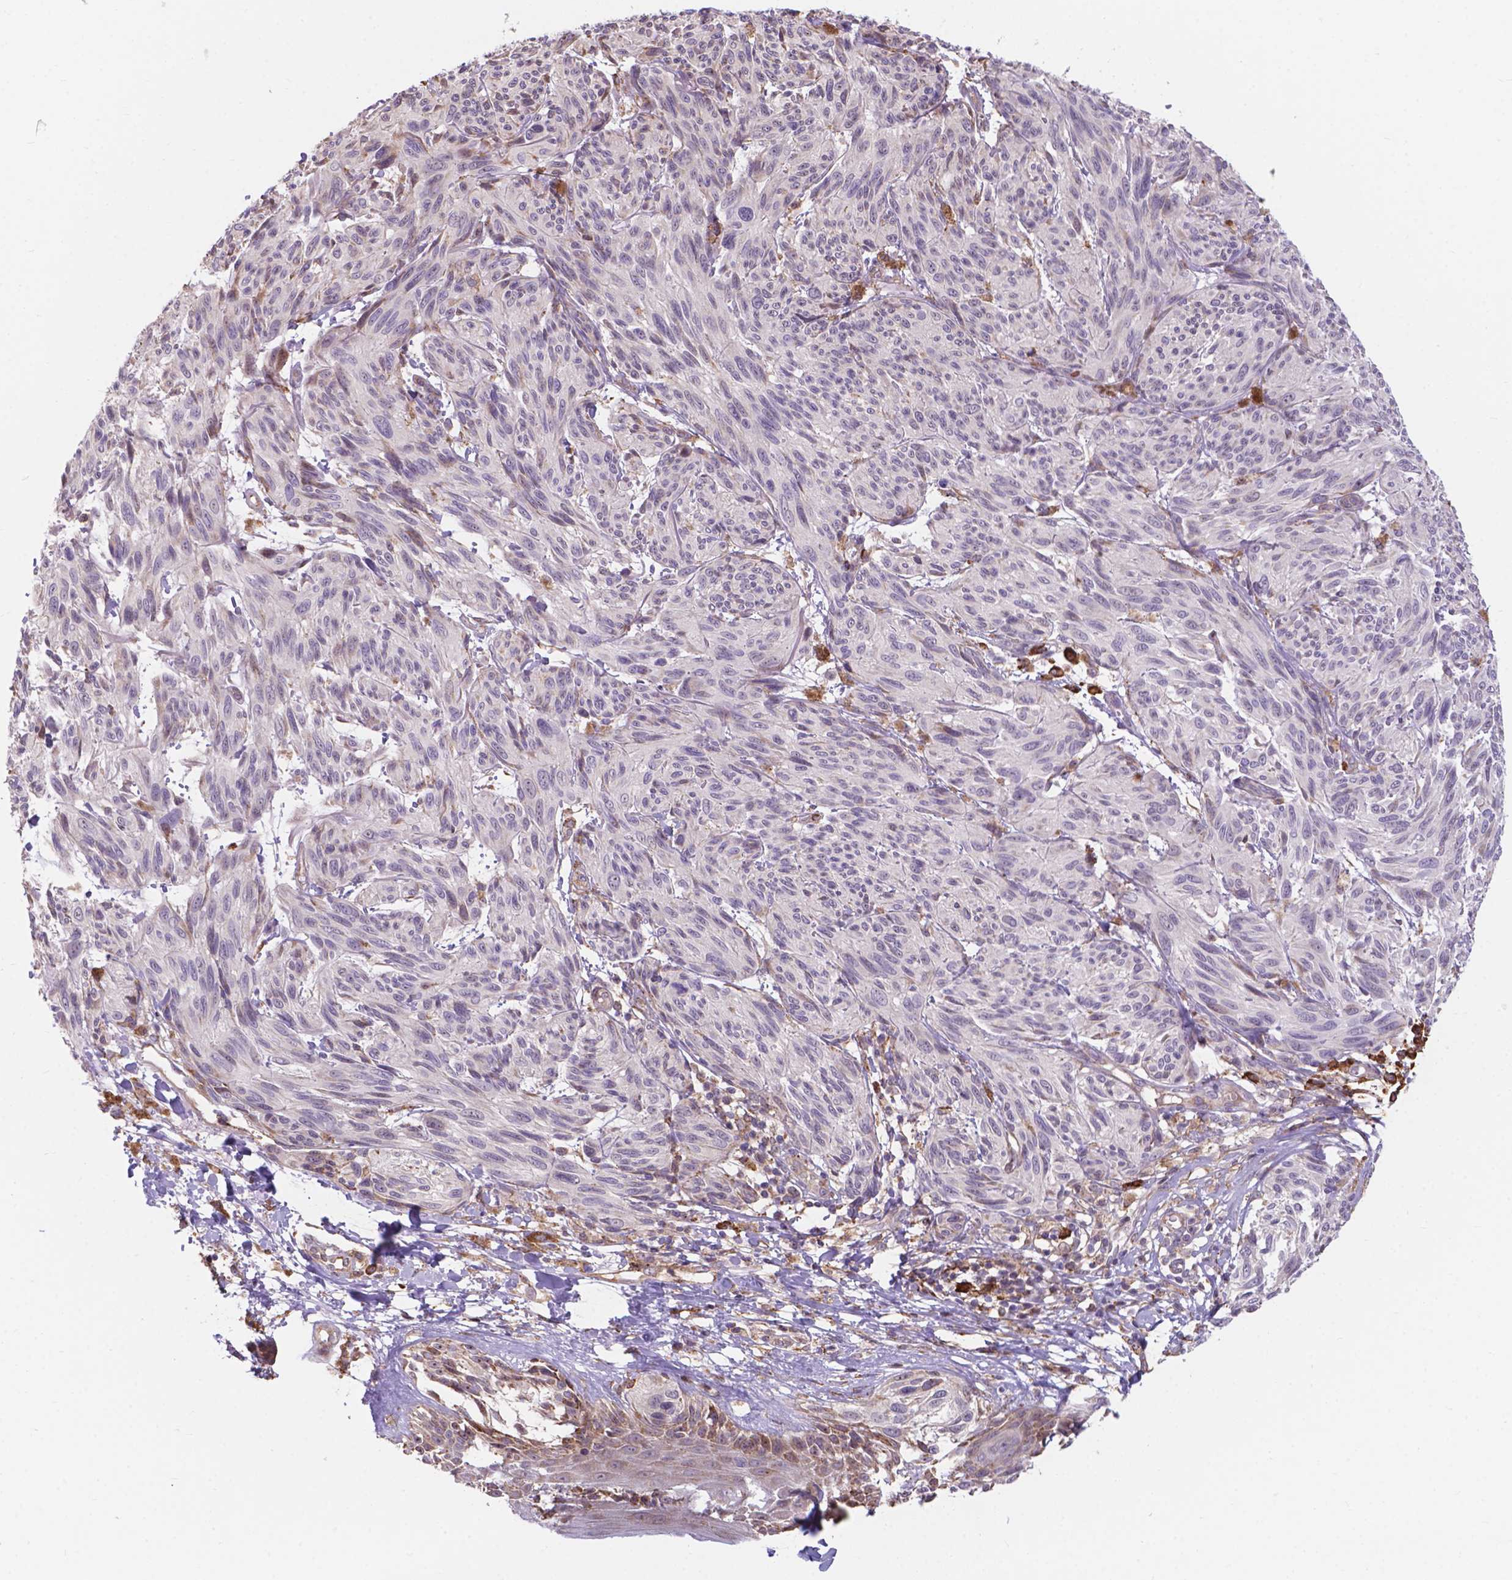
{"staining": {"intensity": "negative", "quantity": "none", "location": "none"}, "tissue": "melanoma", "cell_type": "Tumor cells", "image_type": "cancer", "snomed": [{"axis": "morphology", "description": "Malignant melanoma, NOS"}, {"axis": "topography", "description": "Skin"}], "caption": "Photomicrograph shows no protein staining in tumor cells of malignant melanoma tissue.", "gene": "IPO11", "patient": {"sex": "male", "age": 79}}